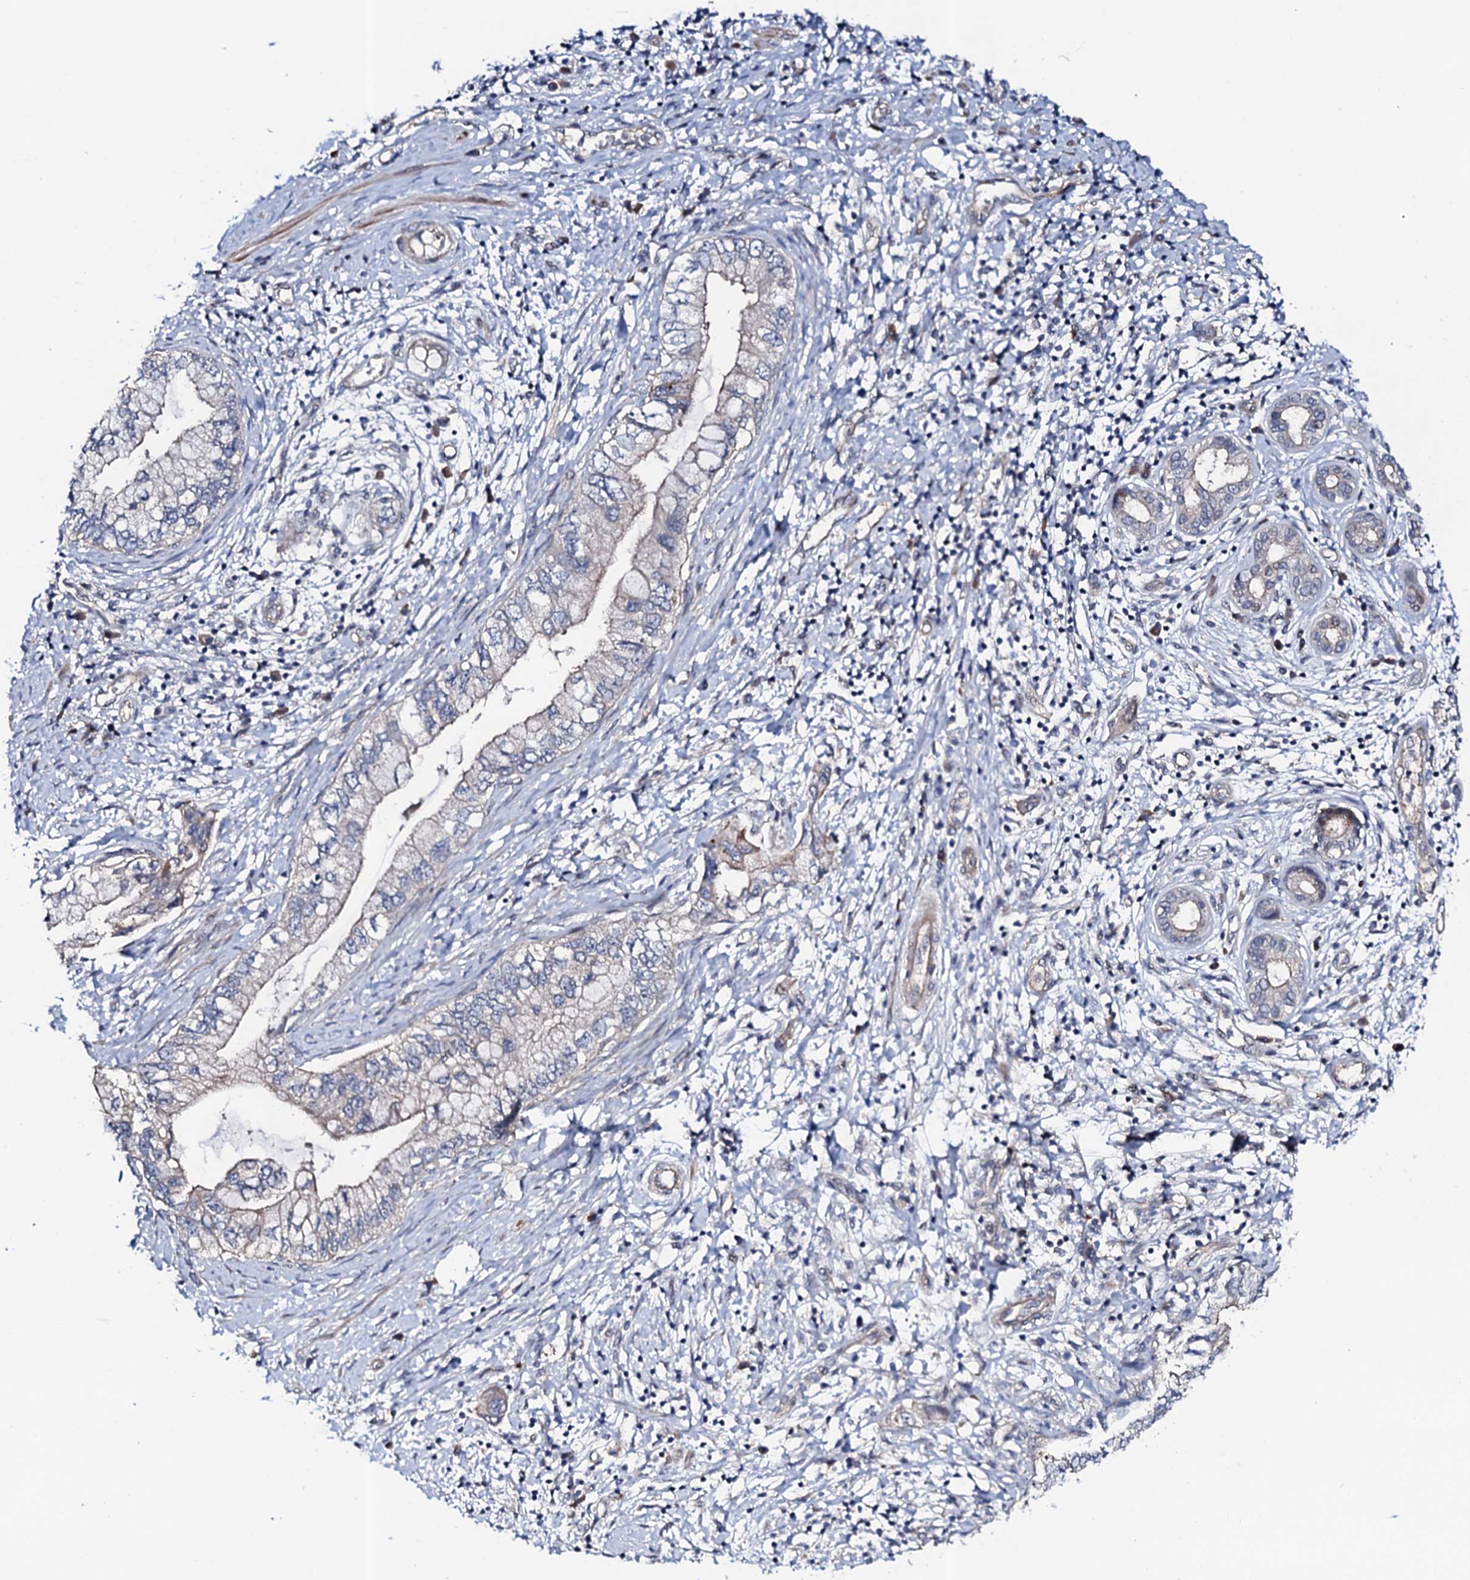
{"staining": {"intensity": "negative", "quantity": "none", "location": "none"}, "tissue": "pancreatic cancer", "cell_type": "Tumor cells", "image_type": "cancer", "snomed": [{"axis": "morphology", "description": "Adenocarcinoma, NOS"}, {"axis": "topography", "description": "Pancreas"}], "caption": "This is an IHC image of adenocarcinoma (pancreatic). There is no expression in tumor cells.", "gene": "CIAO2A", "patient": {"sex": "female", "age": 73}}